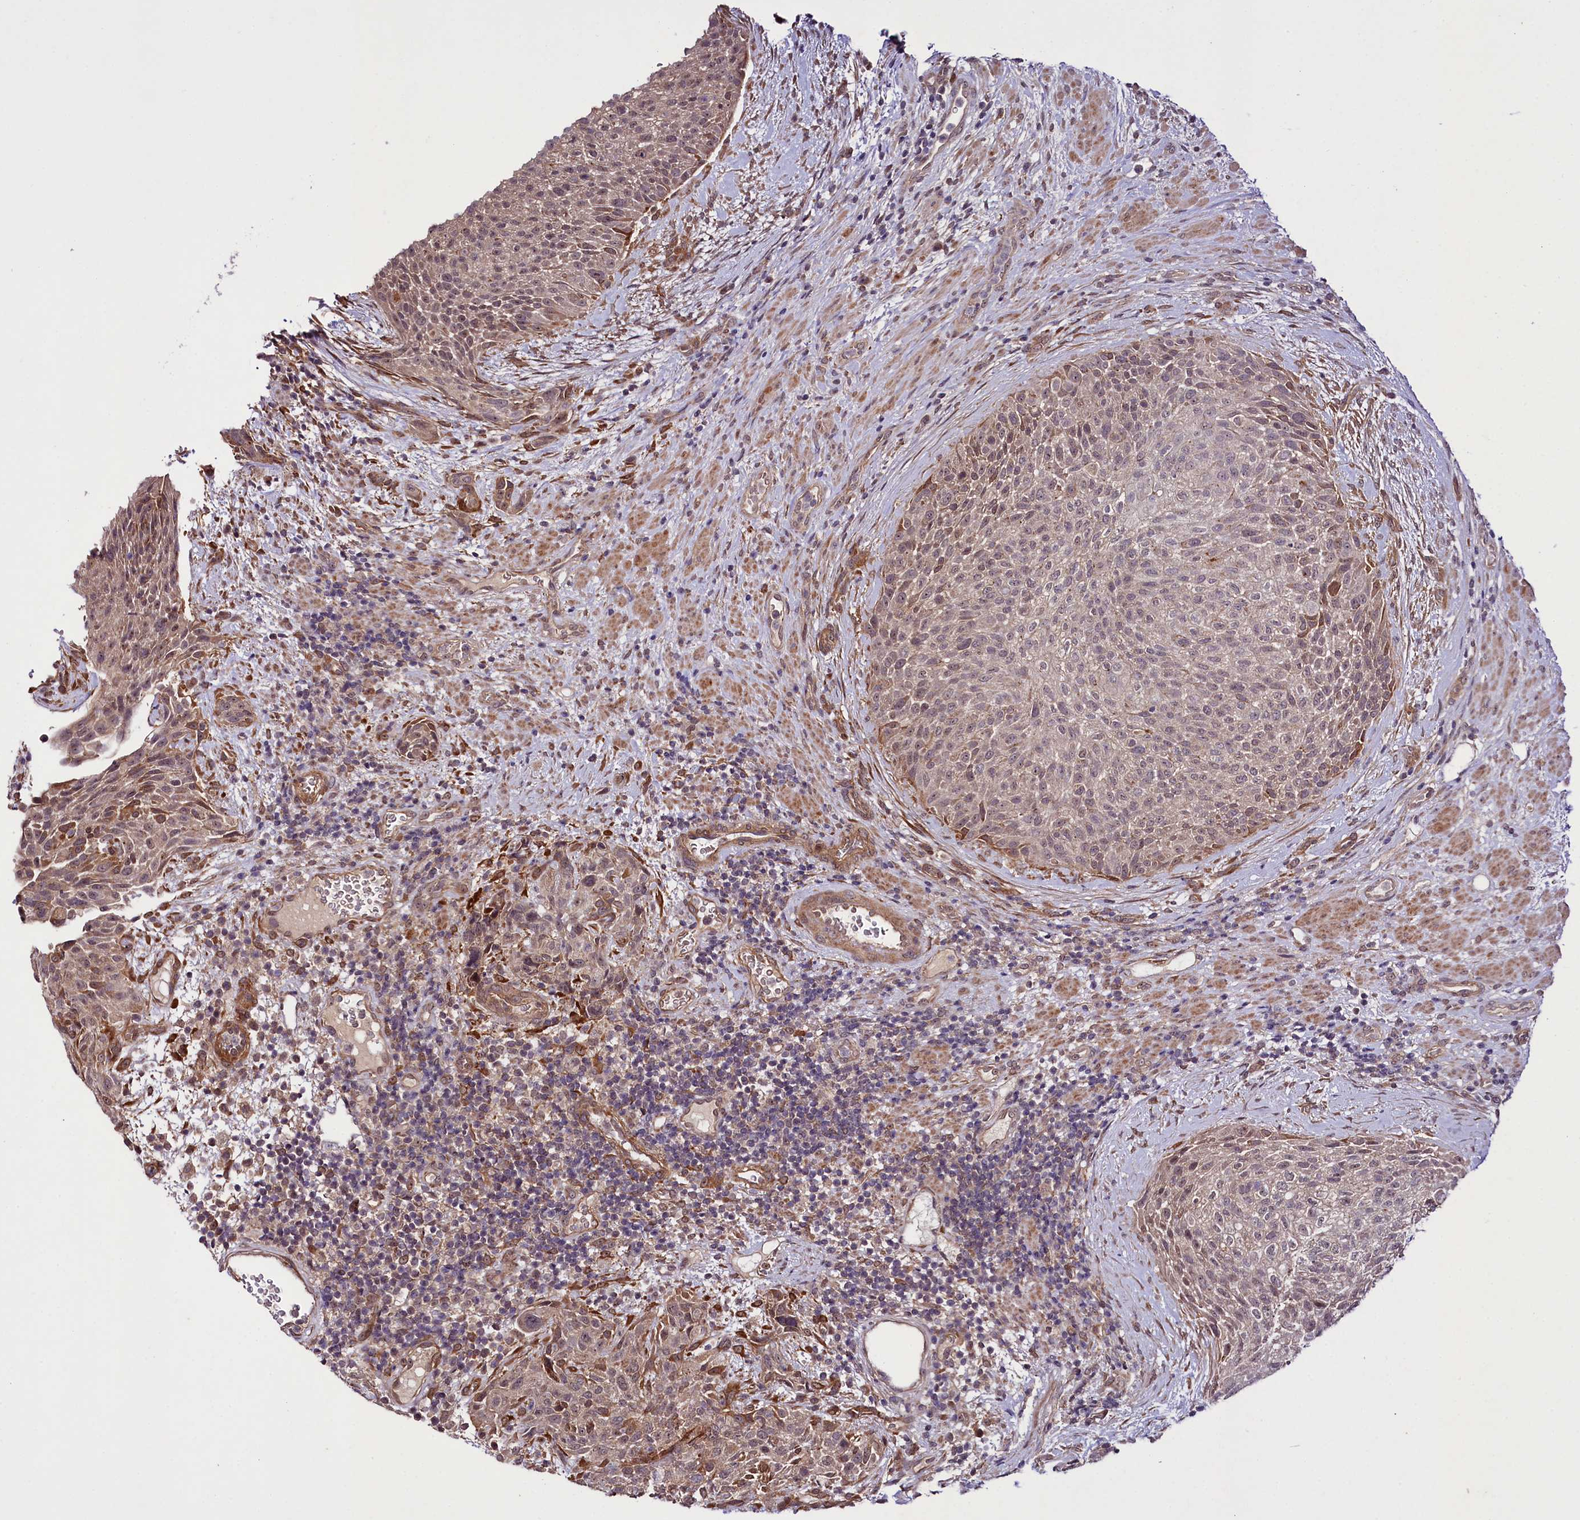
{"staining": {"intensity": "weak", "quantity": "<25%", "location": "cytoplasmic/membranous"}, "tissue": "urothelial cancer", "cell_type": "Tumor cells", "image_type": "cancer", "snomed": [{"axis": "morphology", "description": "Normal tissue, NOS"}, {"axis": "morphology", "description": "Urothelial carcinoma, NOS"}, {"axis": "topography", "description": "Urinary bladder"}, {"axis": "topography", "description": "Peripheral nerve tissue"}], "caption": "IHC photomicrograph of transitional cell carcinoma stained for a protein (brown), which demonstrates no expression in tumor cells.", "gene": "PHLDB1", "patient": {"sex": "male", "age": 35}}